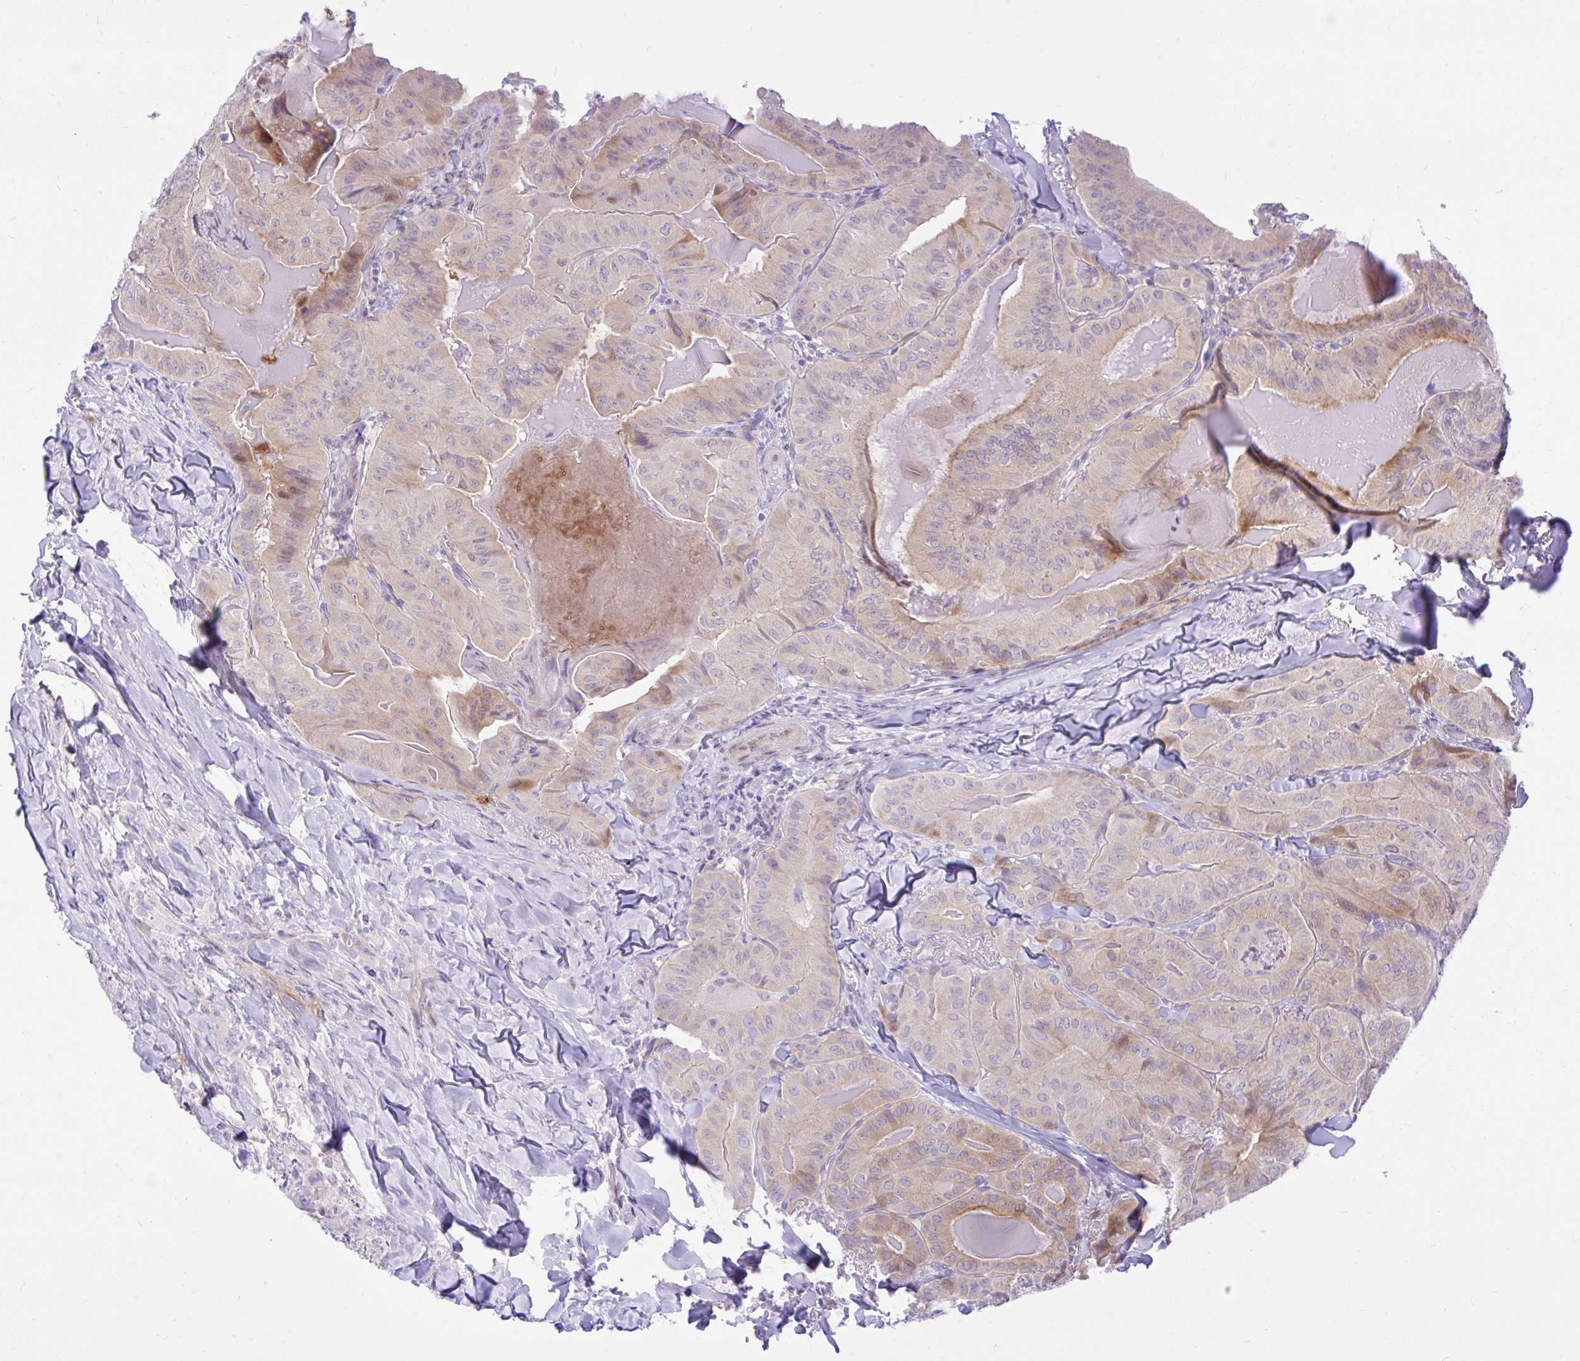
{"staining": {"intensity": "moderate", "quantity": "<25%", "location": "cytoplasmic/membranous"}, "tissue": "thyroid cancer", "cell_type": "Tumor cells", "image_type": "cancer", "snomed": [{"axis": "morphology", "description": "Papillary adenocarcinoma, NOS"}, {"axis": "topography", "description": "Thyroid gland"}], "caption": "Immunohistochemistry photomicrograph of human thyroid cancer (papillary adenocarcinoma) stained for a protein (brown), which shows low levels of moderate cytoplasmic/membranous expression in approximately <25% of tumor cells.", "gene": "ZNF101", "patient": {"sex": "female", "age": 68}}